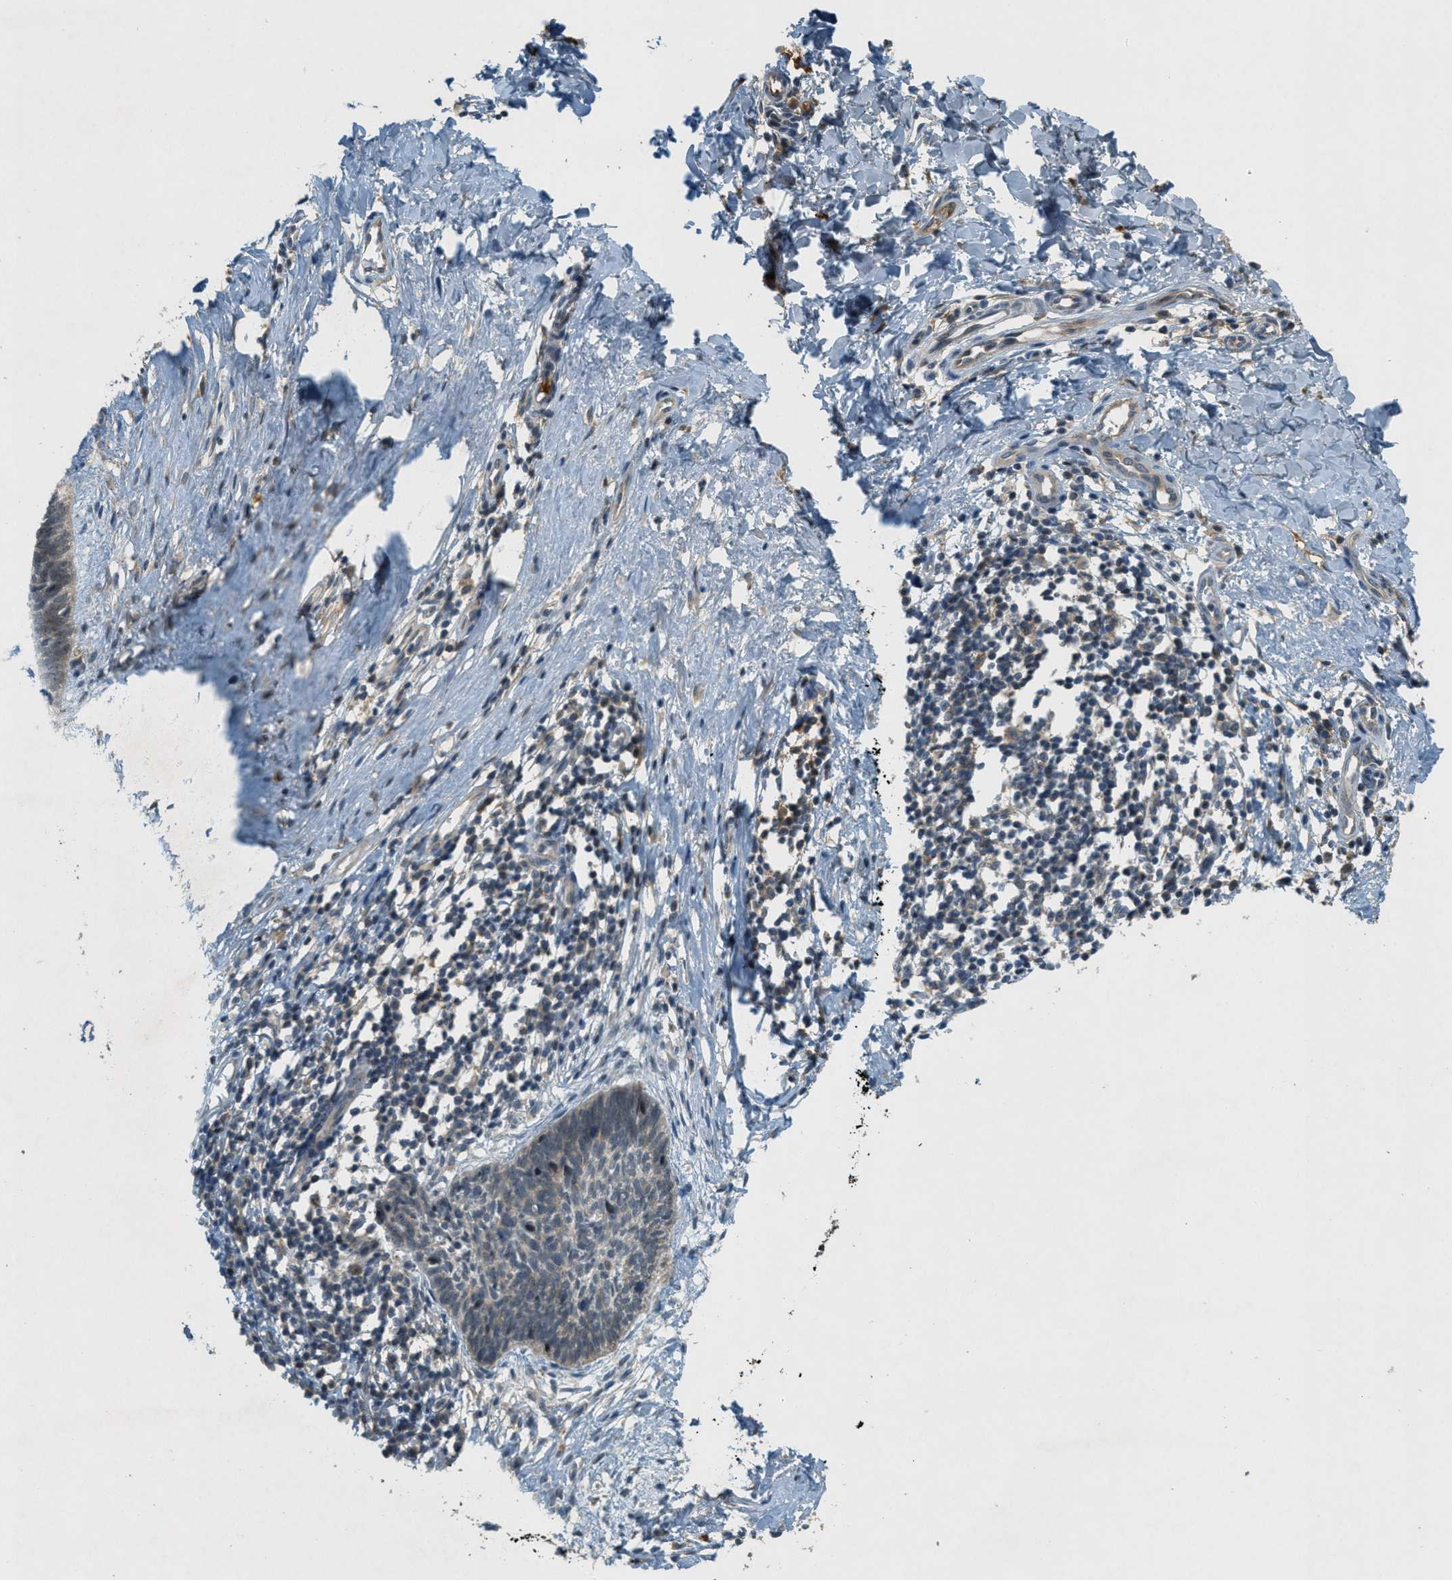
{"staining": {"intensity": "negative", "quantity": "none", "location": "none"}, "tissue": "skin cancer", "cell_type": "Tumor cells", "image_type": "cancer", "snomed": [{"axis": "morphology", "description": "Basal cell carcinoma"}, {"axis": "topography", "description": "Skin"}], "caption": "Tumor cells show no significant staining in basal cell carcinoma (skin).", "gene": "STK11", "patient": {"sex": "male", "age": 60}}